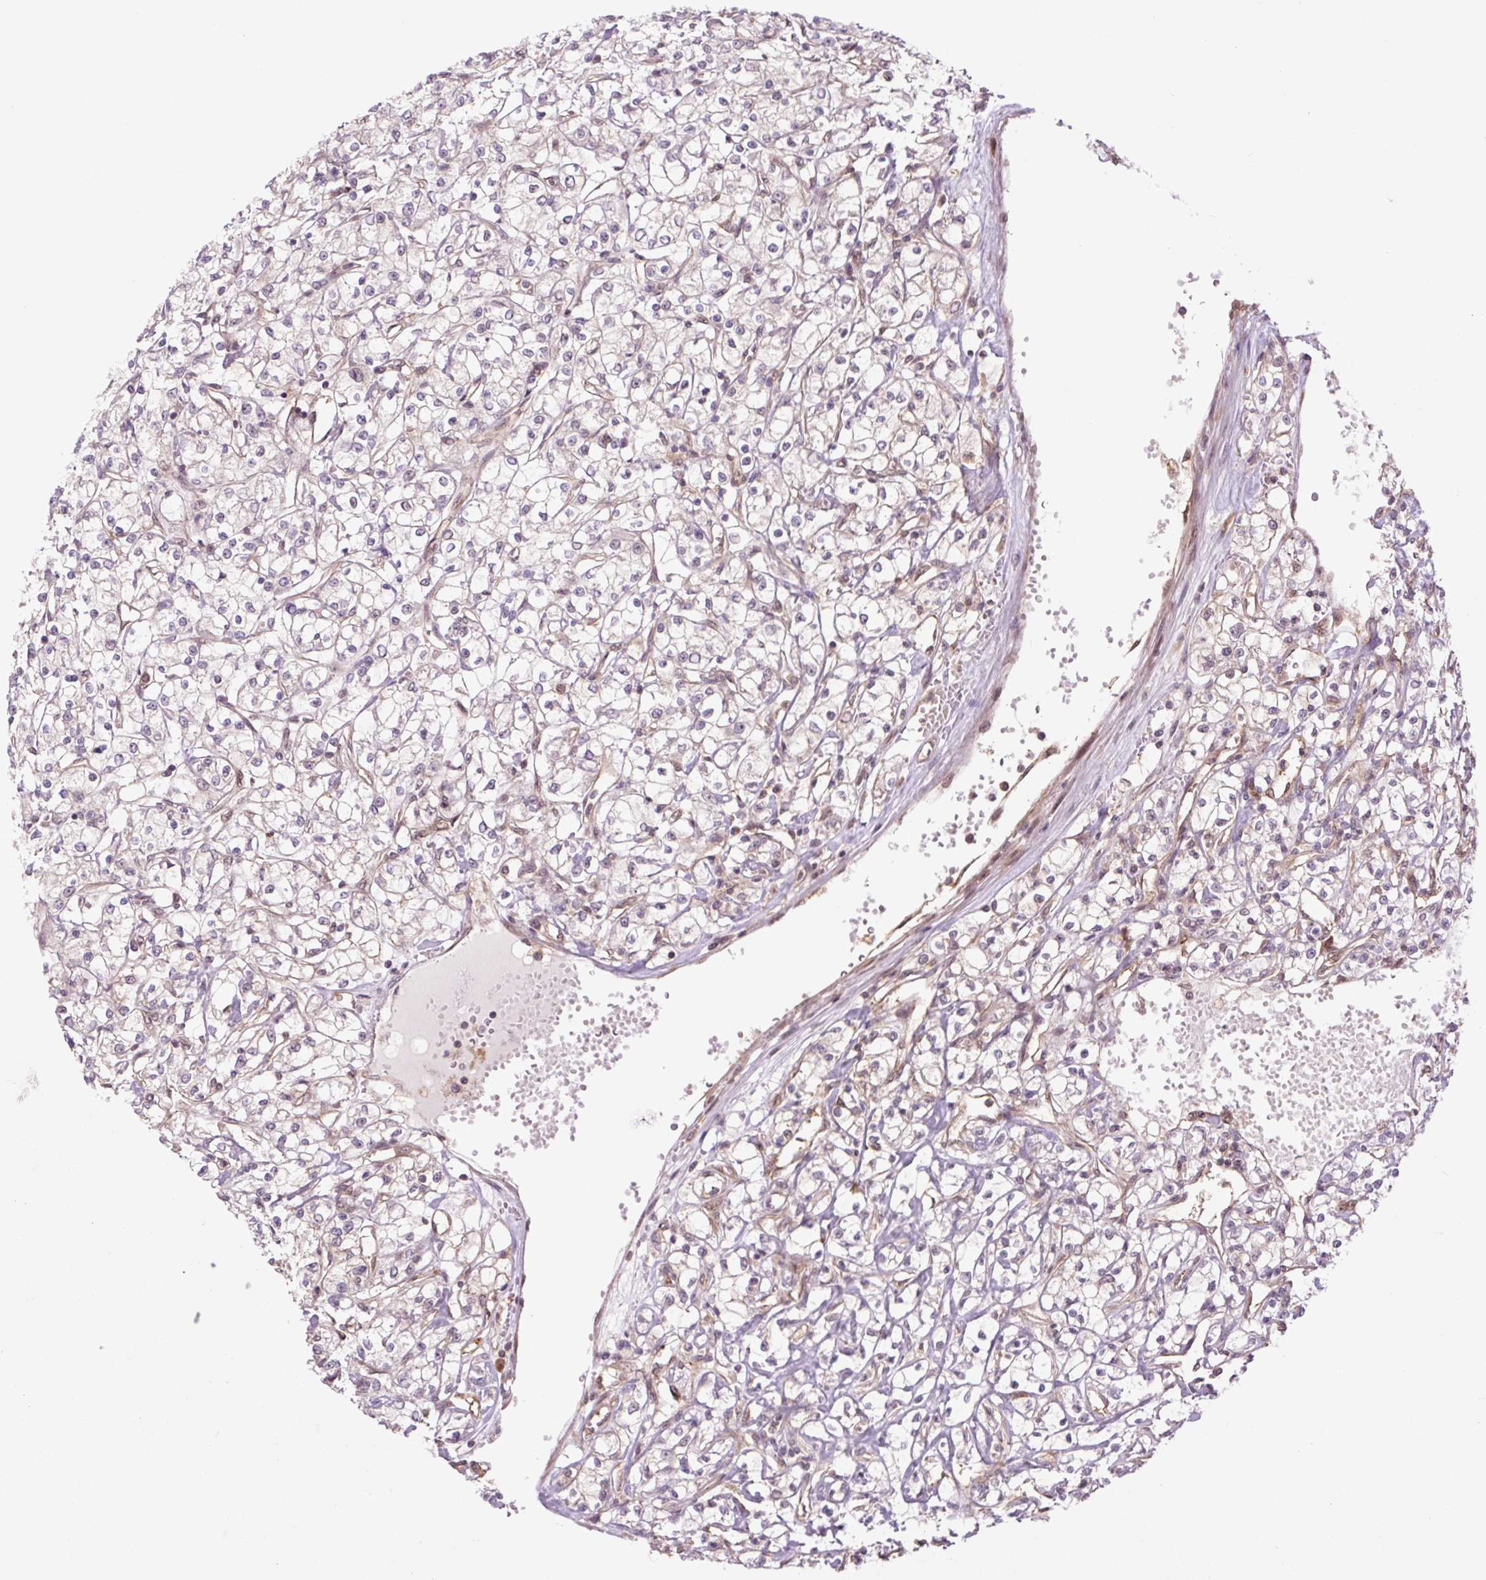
{"staining": {"intensity": "negative", "quantity": "none", "location": "none"}, "tissue": "renal cancer", "cell_type": "Tumor cells", "image_type": "cancer", "snomed": [{"axis": "morphology", "description": "Adenocarcinoma, NOS"}, {"axis": "topography", "description": "Kidney"}], "caption": "Immunohistochemical staining of renal cancer (adenocarcinoma) shows no significant staining in tumor cells.", "gene": "TPT1", "patient": {"sex": "female", "age": 59}}